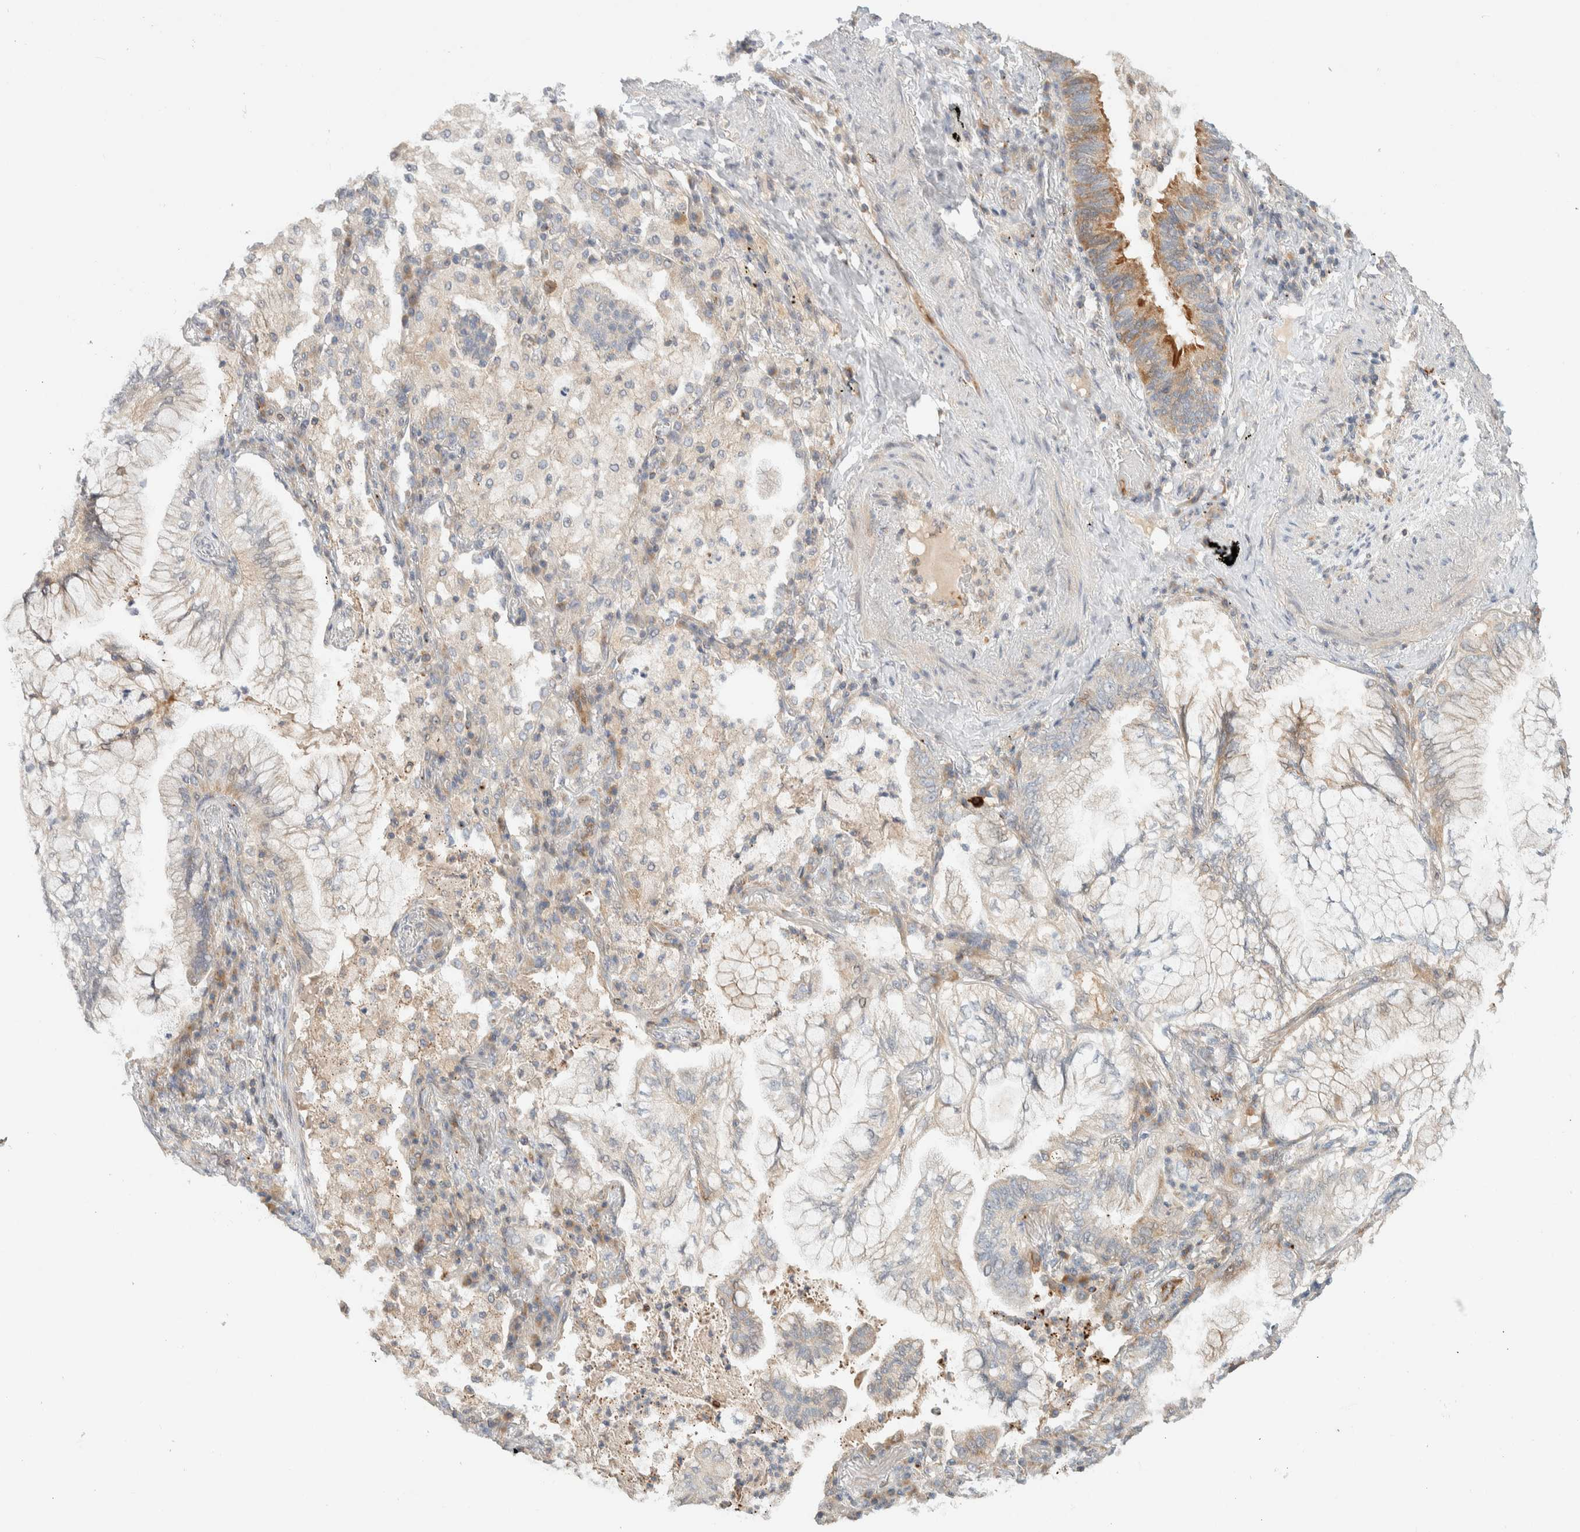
{"staining": {"intensity": "weak", "quantity": "25%-75%", "location": "cytoplasmic/membranous"}, "tissue": "lung cancer", "cell_type": "Tumor cells", "image_type": "cancer", "snomed": [{"axis": "morphology", "description": "Adenocarcinoma, NOS"}, {"axis": "topography", "description": "Lung"}], "caption": "Approximately 25%-75% of tumor cells in human adenocarcinoma (lung) reveal weak cytoplasmic/membranous protein positivity as visualized by brown immunohistochemical staining.", "gene": "KIF9", "patient": {"sex": "female", "age": 70}}